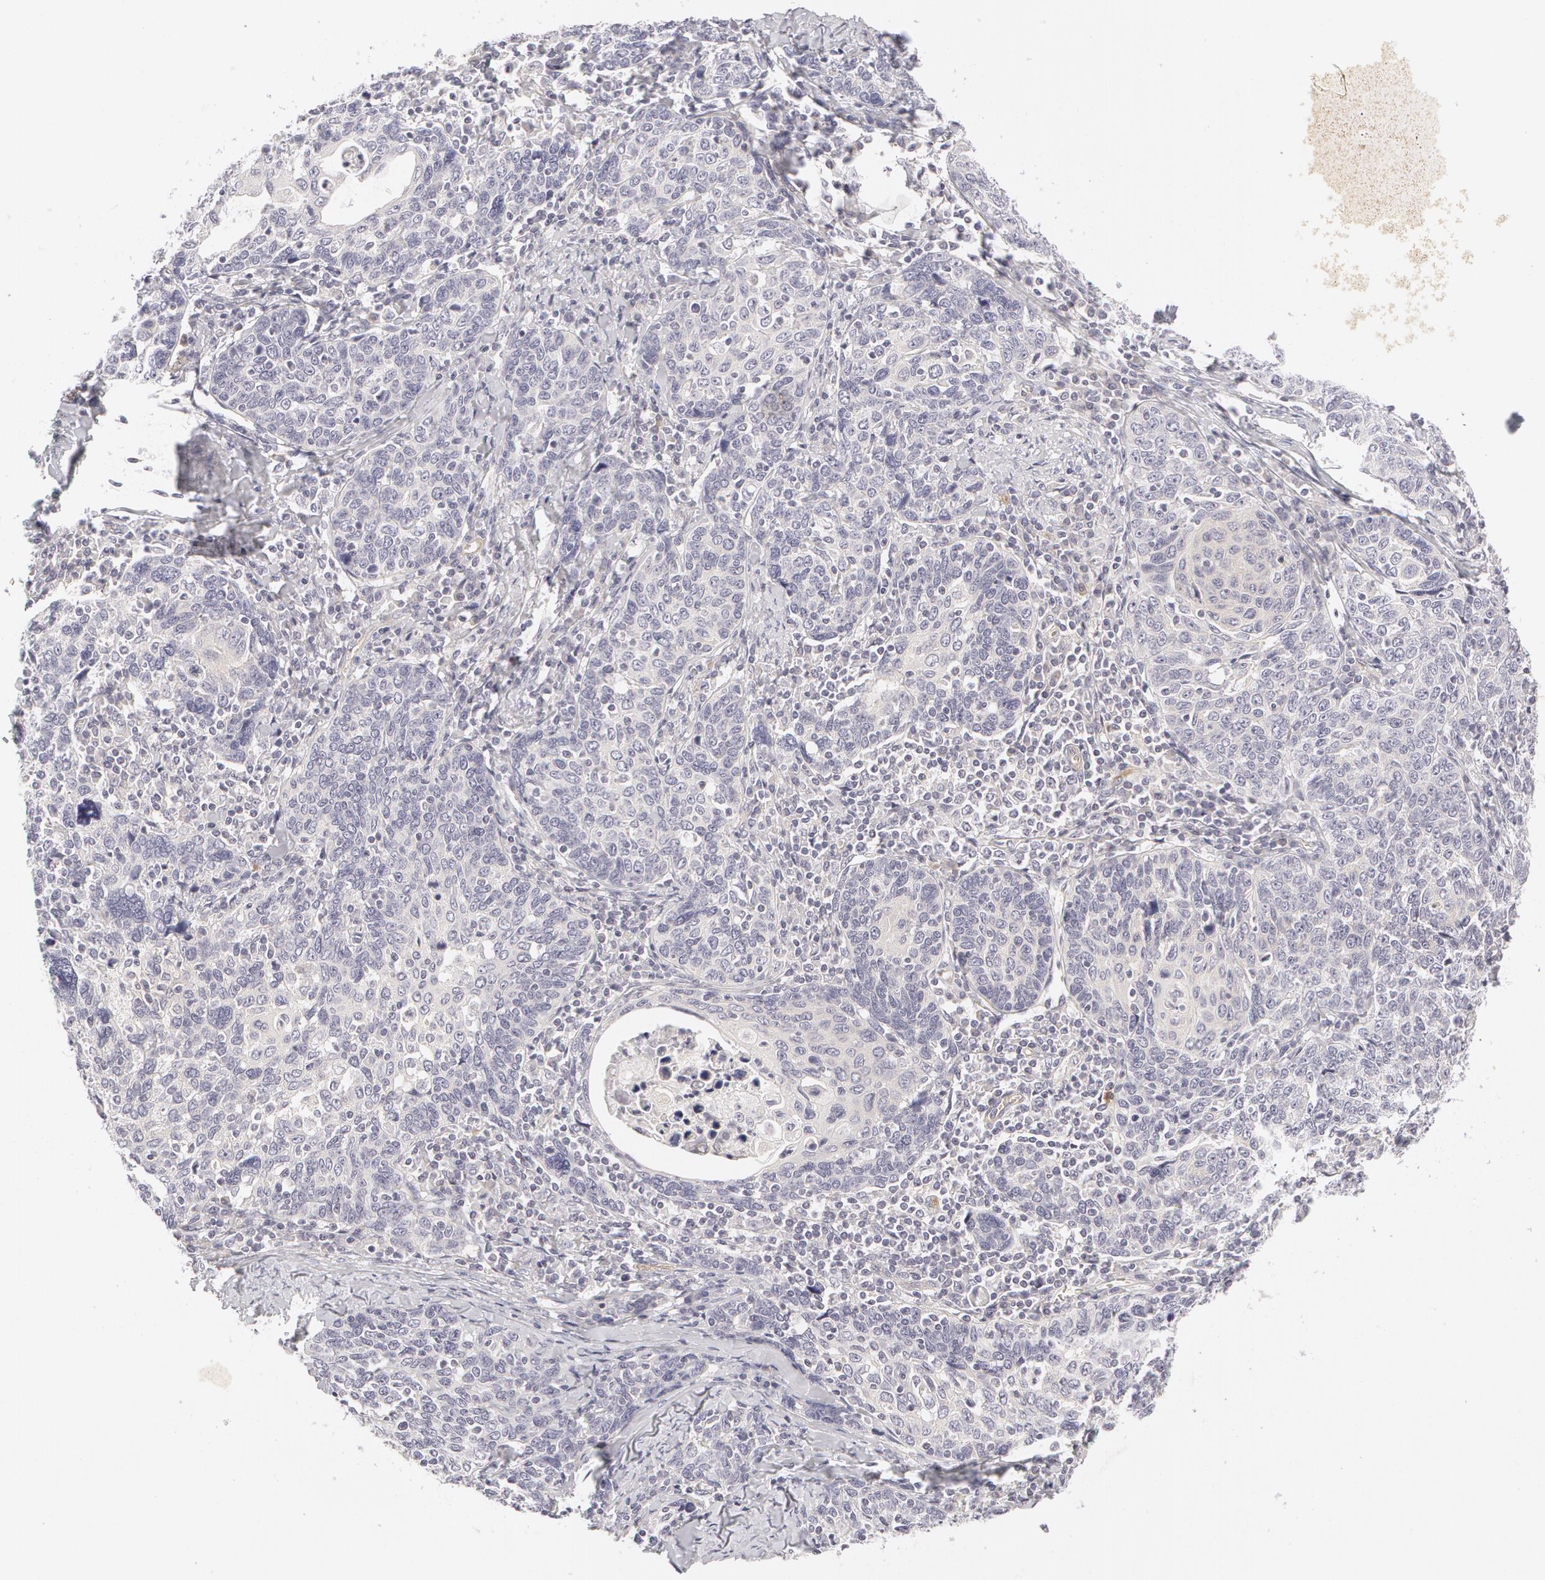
{"staining": {"intensity": "negative", "quantity": "none", "location": "none"}, "tissue": "cervical cancer", "cell_type": "Tumor cells", "image_type": "cancer", "snomed": [{"axis": "morphology", "description": "Squamous cell carcinoma, NOS"}, {"axis": "topography", "description": "Cervix"}], "caption": "Tumor cells show no significant protein staining in cervical cancer.", "gene": "ABCB1", "patient": {"sex": "female", "age": 41}}